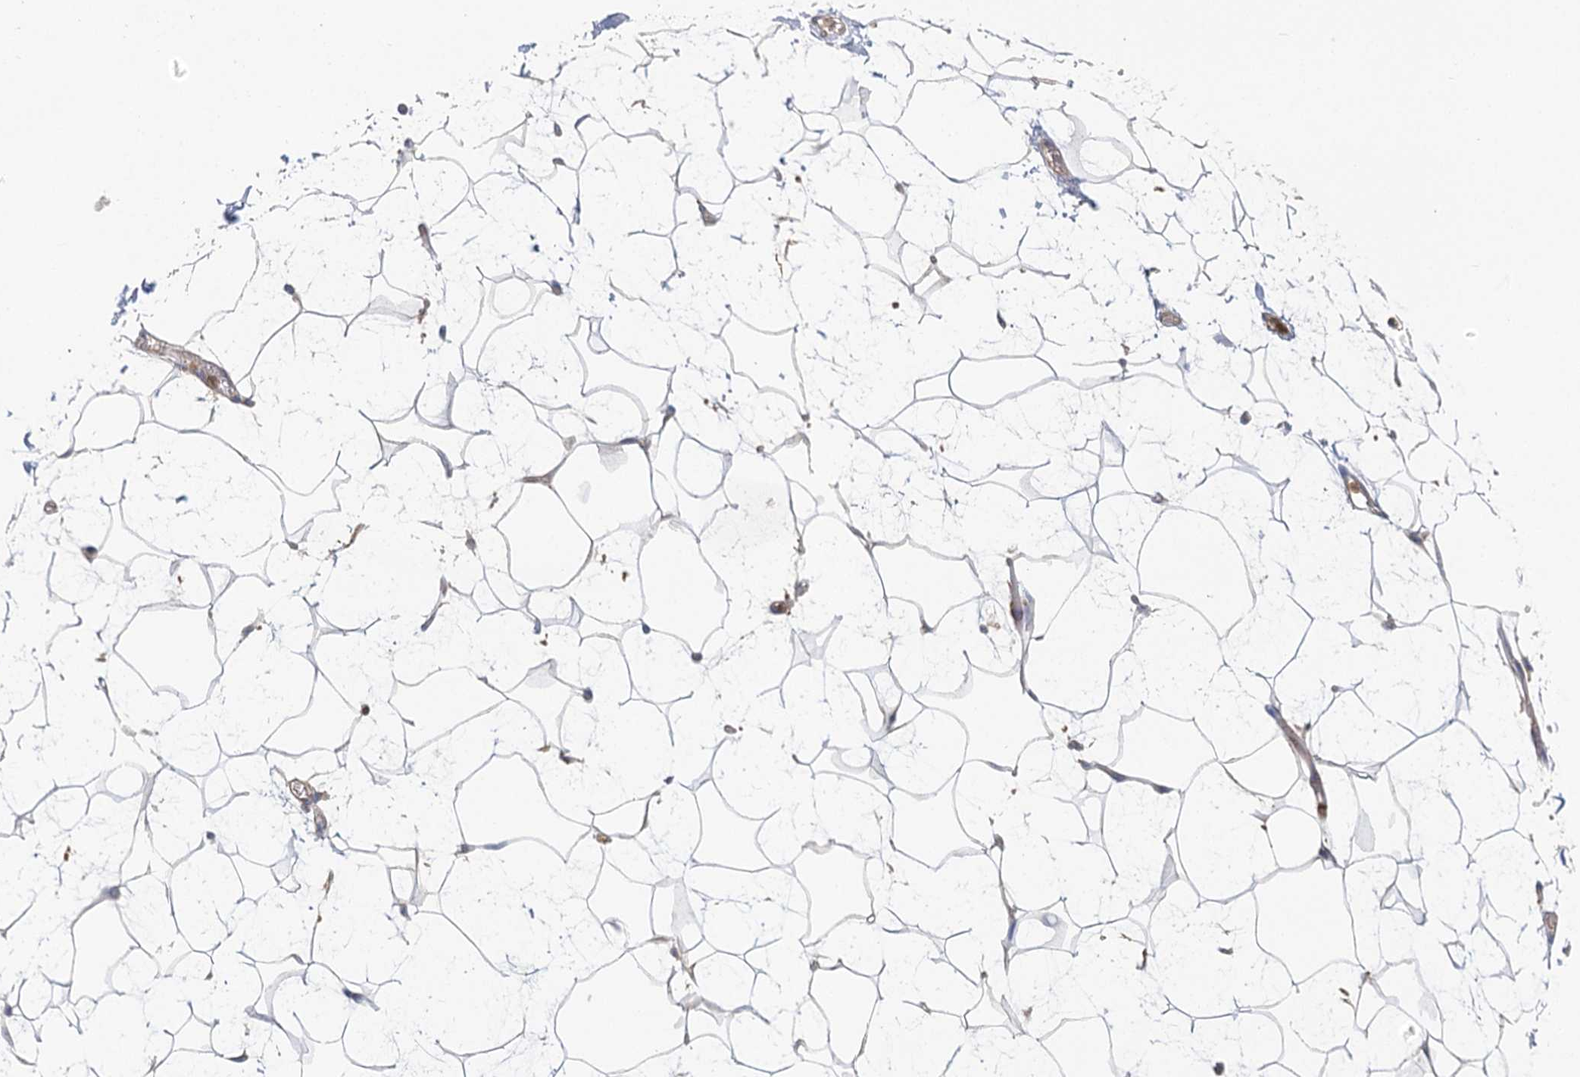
{"staining": {"intensity": "negative", "quantity": "none", "location": "none"}, "tissue": "adipose tissue", "cell_type": "Adipocytes", "image_type": "normal", "snomed": [{"axis": "morphology", "description": "Normal tissue, NOS"}, {"axis": "topography", "description": "Soft tissue"}], "caption": "This photomicrograph is of normal adipose tissue stained with IHC to label a protein in brown with the nuclei are counter-stained blue. There is no positivity in adipocytes. (DAB immunohistochemistry, high magnification).", "gene": "EPB41L5", "patient": {"sex": "male", "age": 72}}